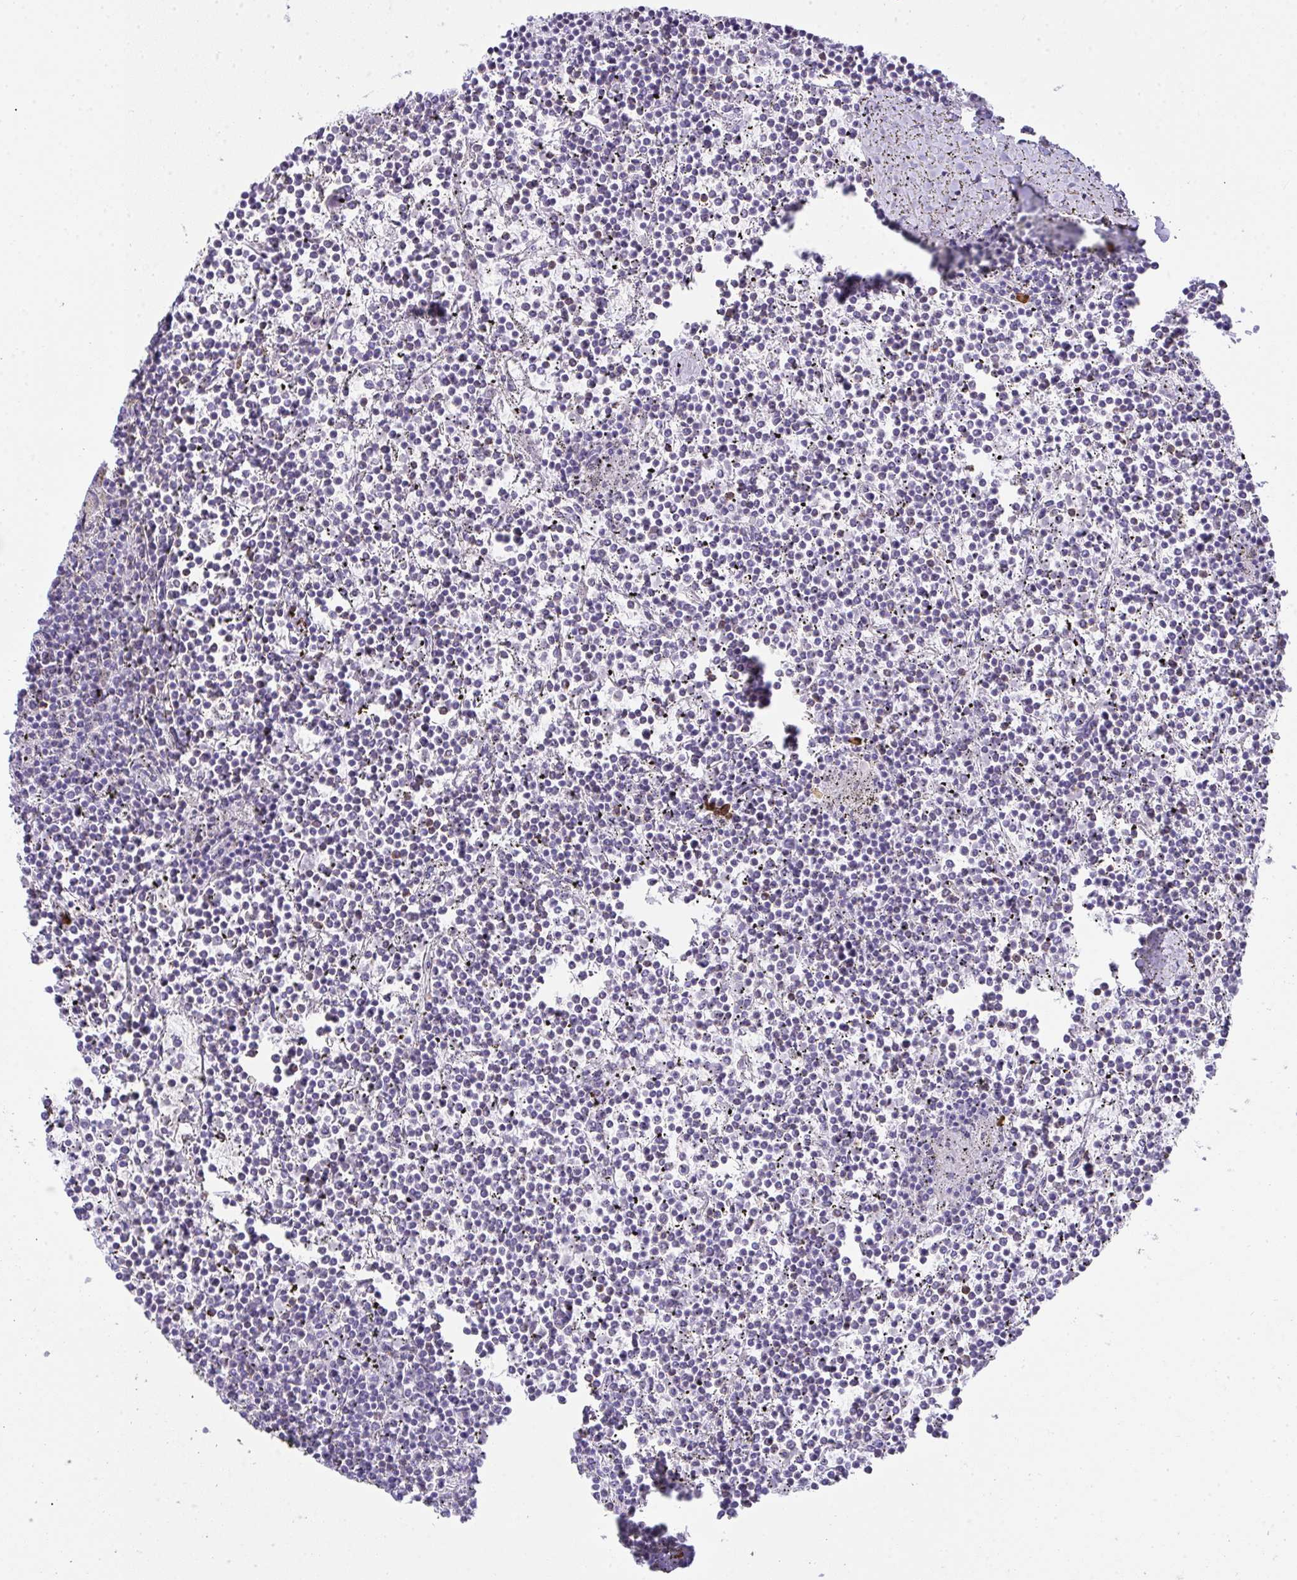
{"staining": {"intensity": "negative", "quantity": "none", "location": "none"}, "tissue": "lymphoma", "cell_type": "Tumor cells", "image_type": "cancer", "snomed": [{"axis": "morphology", "description": "Malignant lymphoma, non-Hodgkin's type, Low grade"}, {"axis": "topography", "description": "Spleen"}], "caption": "Immunohistochemistry (IHC) of low-grade malignant lymphoma, non-Hodgkin's type demonstrates no staining in tumor cells.", "gene": "CDADC1", "patient": {"sex": "female", "age": 19}}